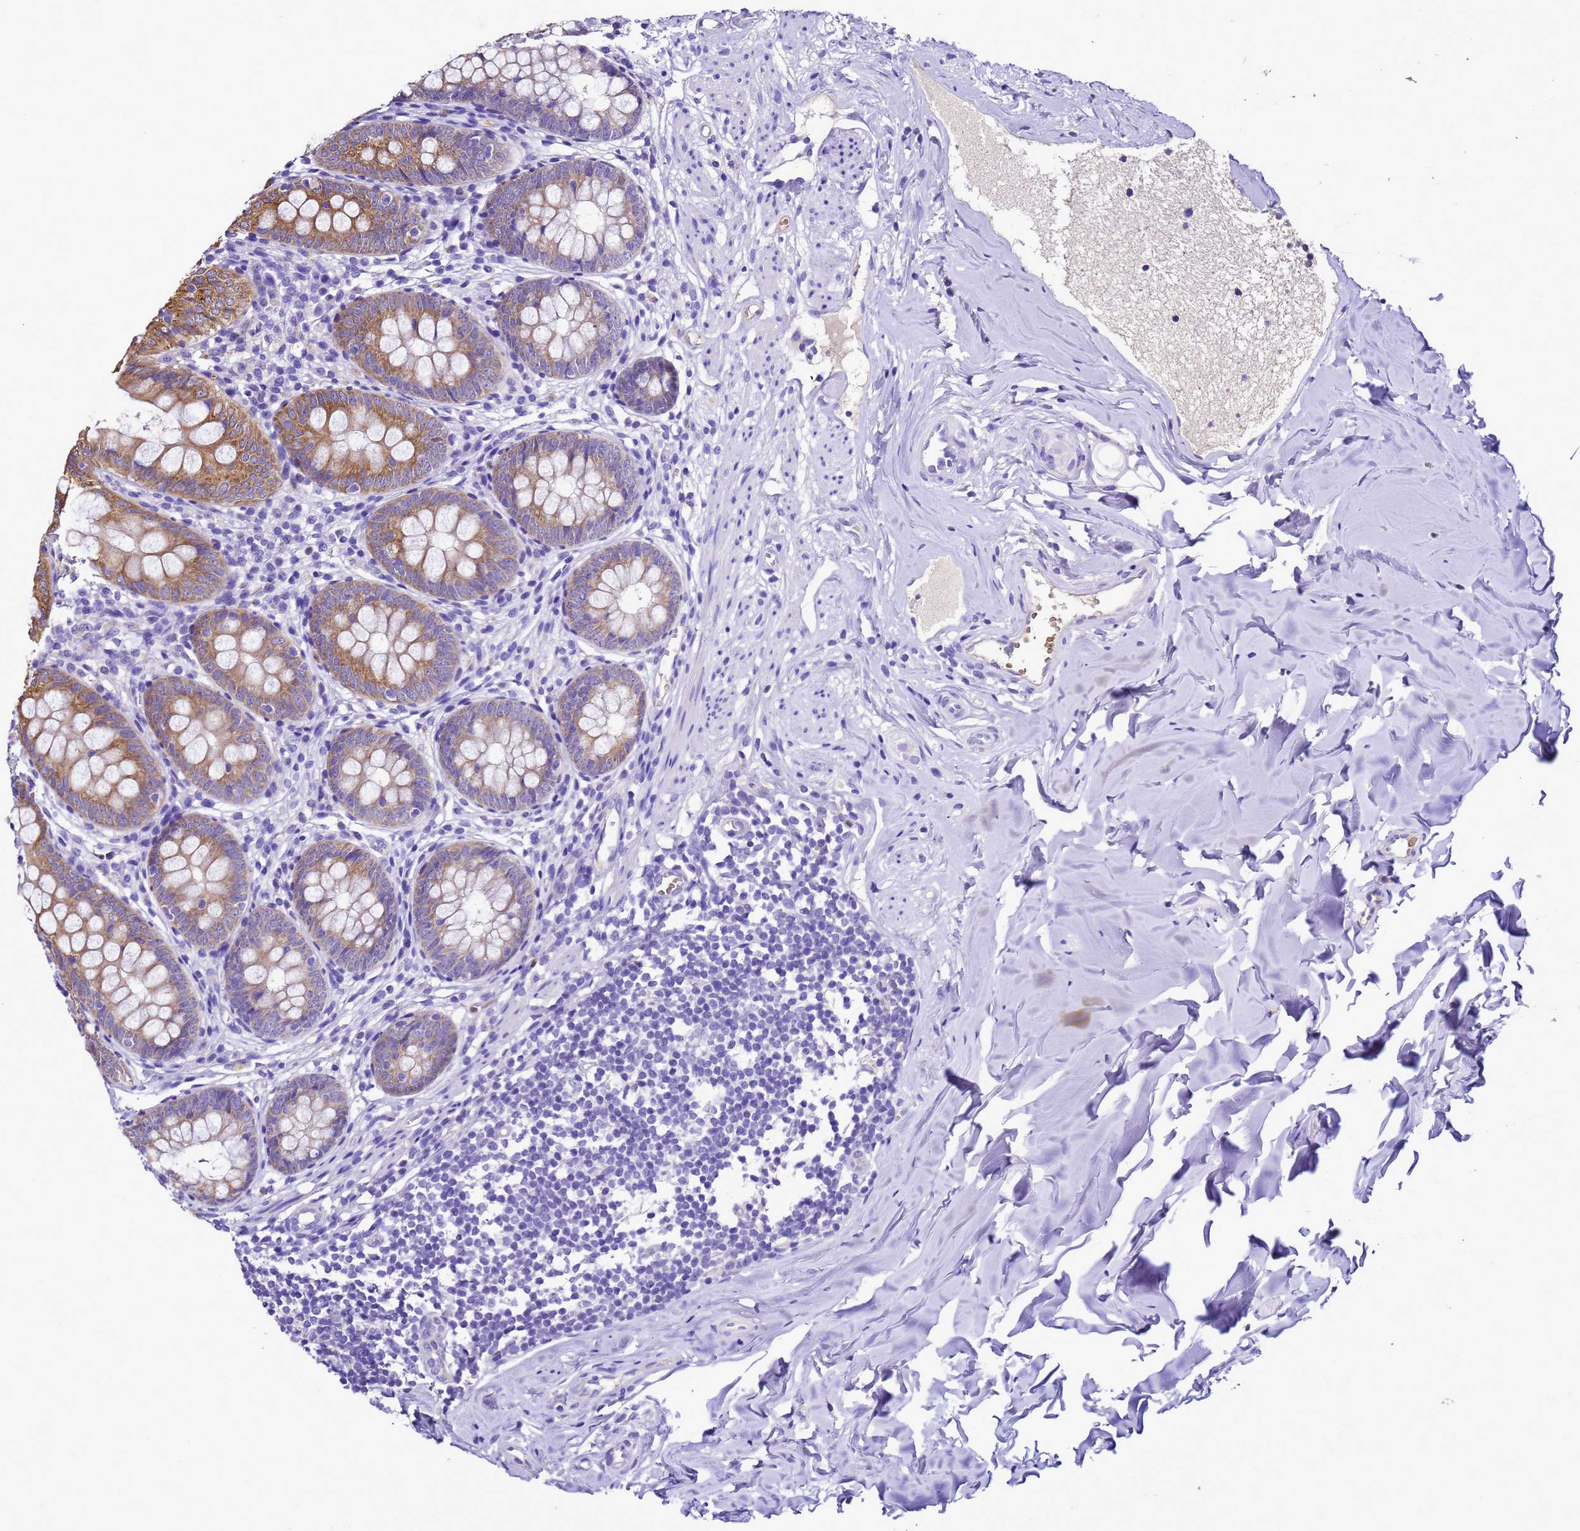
{"staining": {"intensity": "moderate", "quantity": ">75%", "location": "cytoplasmic/membranous"}, "tissue": "appendix", "cell_type": "Glandular cells", "image_type": "normal", "snomed": [{"axis": "morphology", "description": "Normal tissue, NOS"}, {"axis": "topography", "description": "Appendix"}], "caption": "Appendix stained with immunohistochemistry (IHC) shows moderate cytoplasmic/membranous staining in approximately >75% of glandular cells. The staining was performed using DAB to visualize the protein expression in brown, while the nuclei were stained in blue with hematoxylin (Magnification: 20x).", "gene": "UGT2A1", "patient": {"sex": "female", "age": 51}}